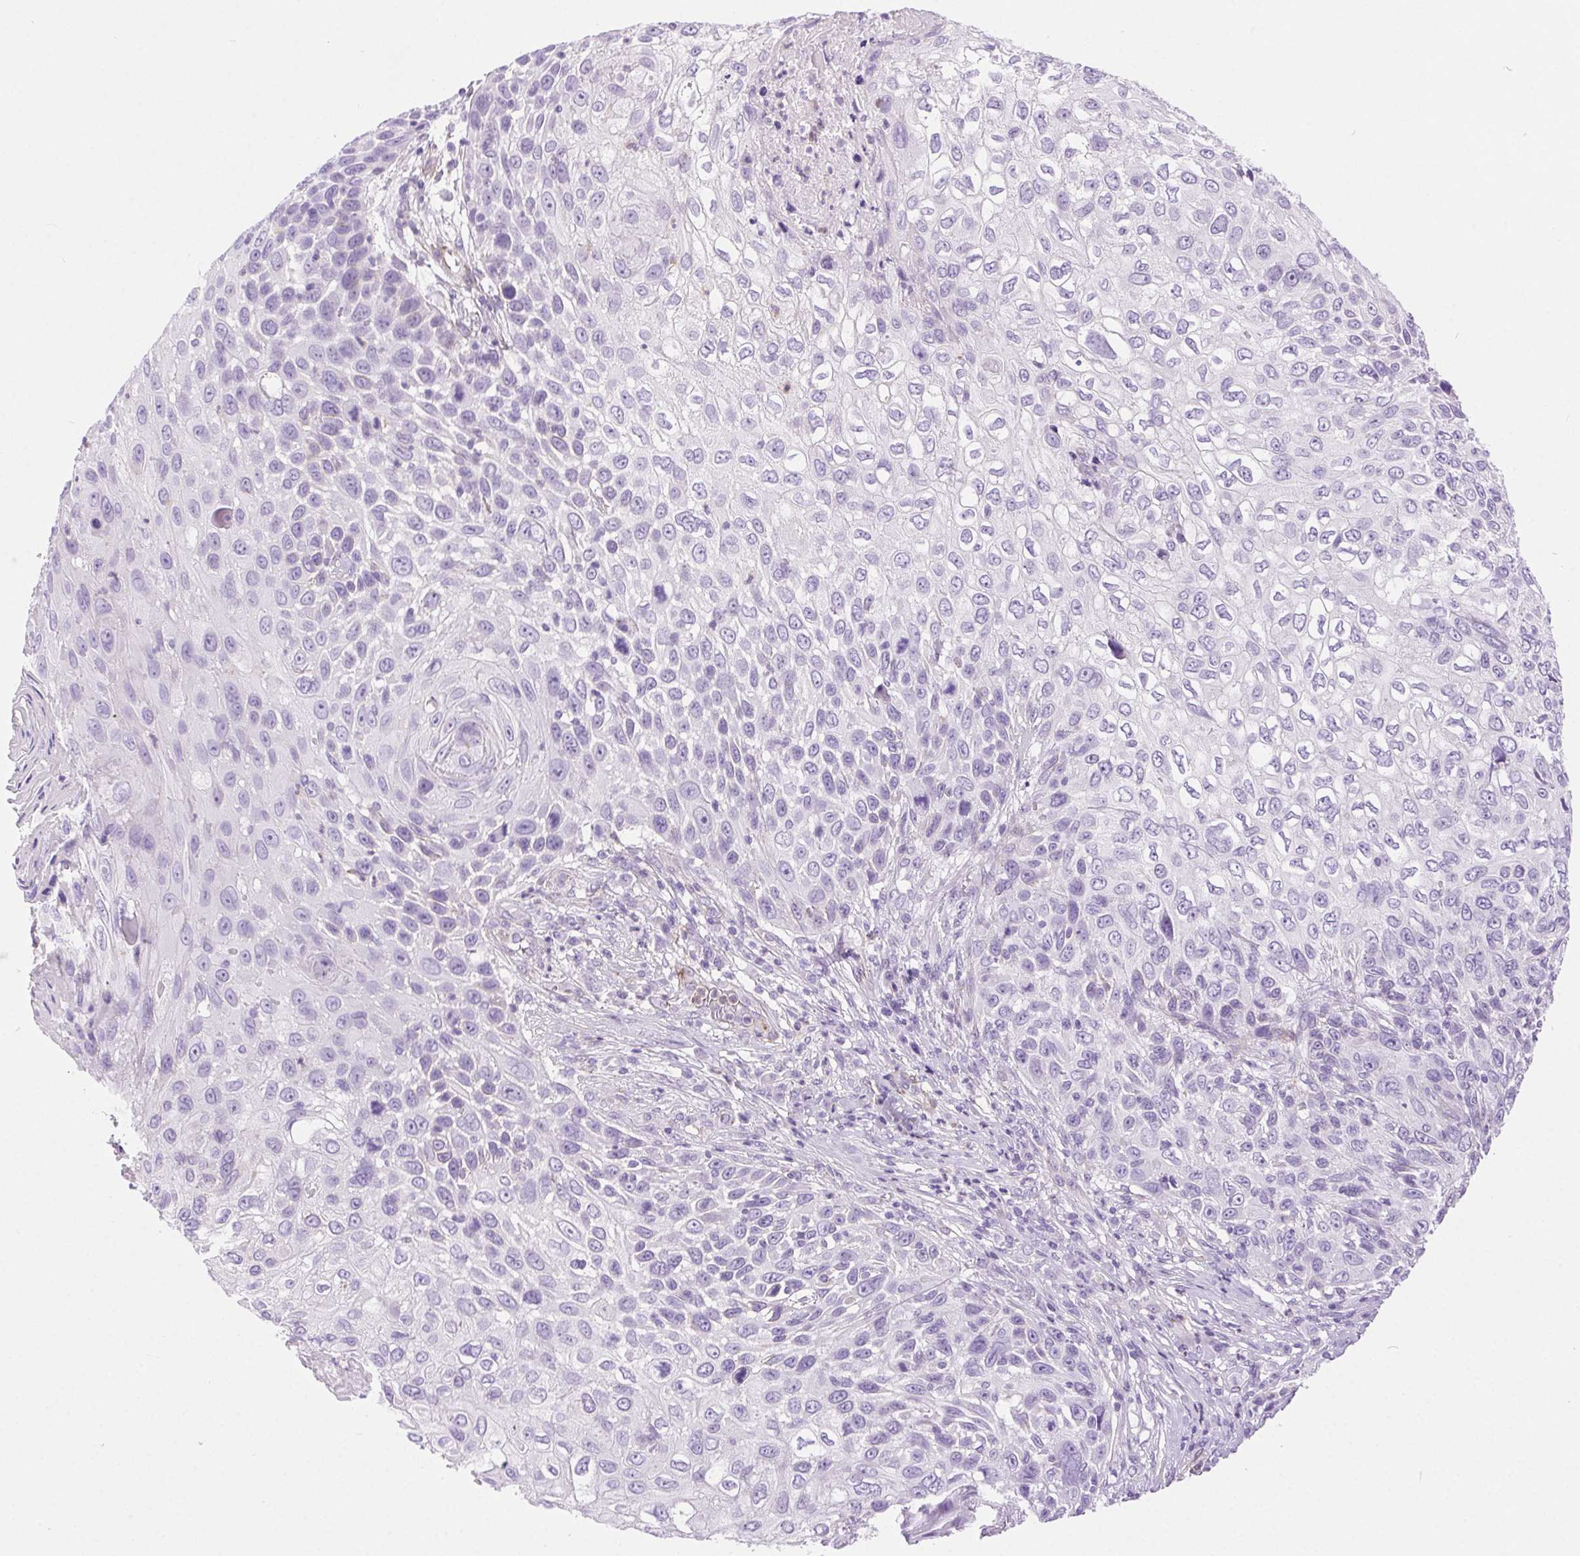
{"staining": {"intensity": "negative", "quantity": "none", "location": "none"}, "tissue": "skin cancer", "cell_type": "Tumor cells", "image_type": "cancer", "snomed": [{"axis": "morphology", "description": "Squamous cell carcinoma, NOS"}, {"axis": "topography", "description": "Skin"}], "caption": "Immunohistochemistry (IHC) of skin cancer displays no staining in tumor cells.", "gene": "SHCBP1L", "patient": {"sex": "male", "age": 92}}